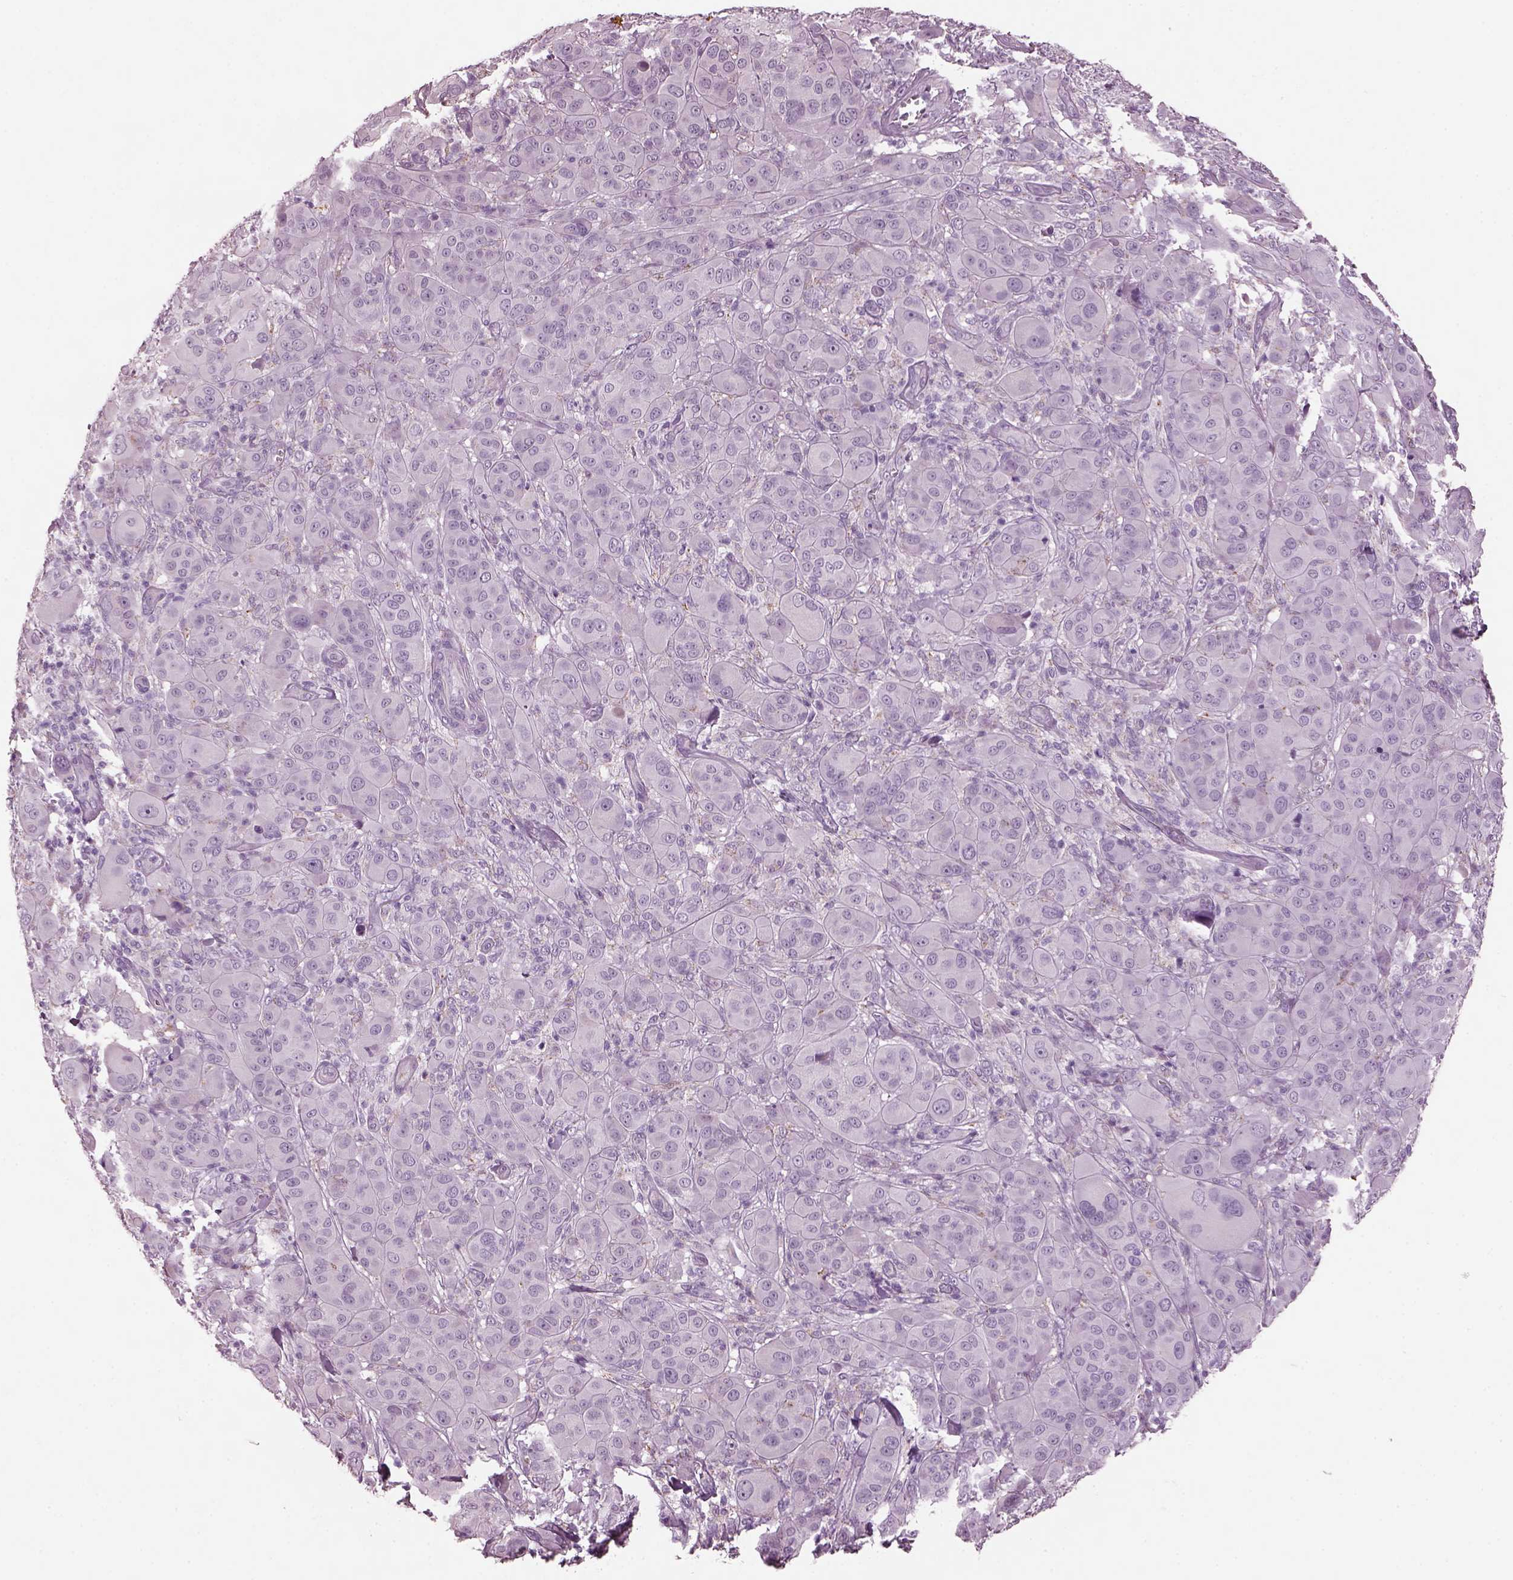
{"staining": {"intensity": "negative", "quantity": "none", "location": "none"}, "tissue": "melanoma", "cell_type": "Tumor cells", "image_type": "cancer", "snomed": [{"axis": "morphology", "description": "Malignant melanoma, NOS"}, {"axis": "topography", "description": "Skin"}], "caption": "IHC image of neoplastic tissue: human melanoma stained with DAB (3,3'-diaminobenzidine) demonstrates no significant protein expression in tumor cells.", "gene": "PRR9", "patient": {"sex": "female", "age": 87}}